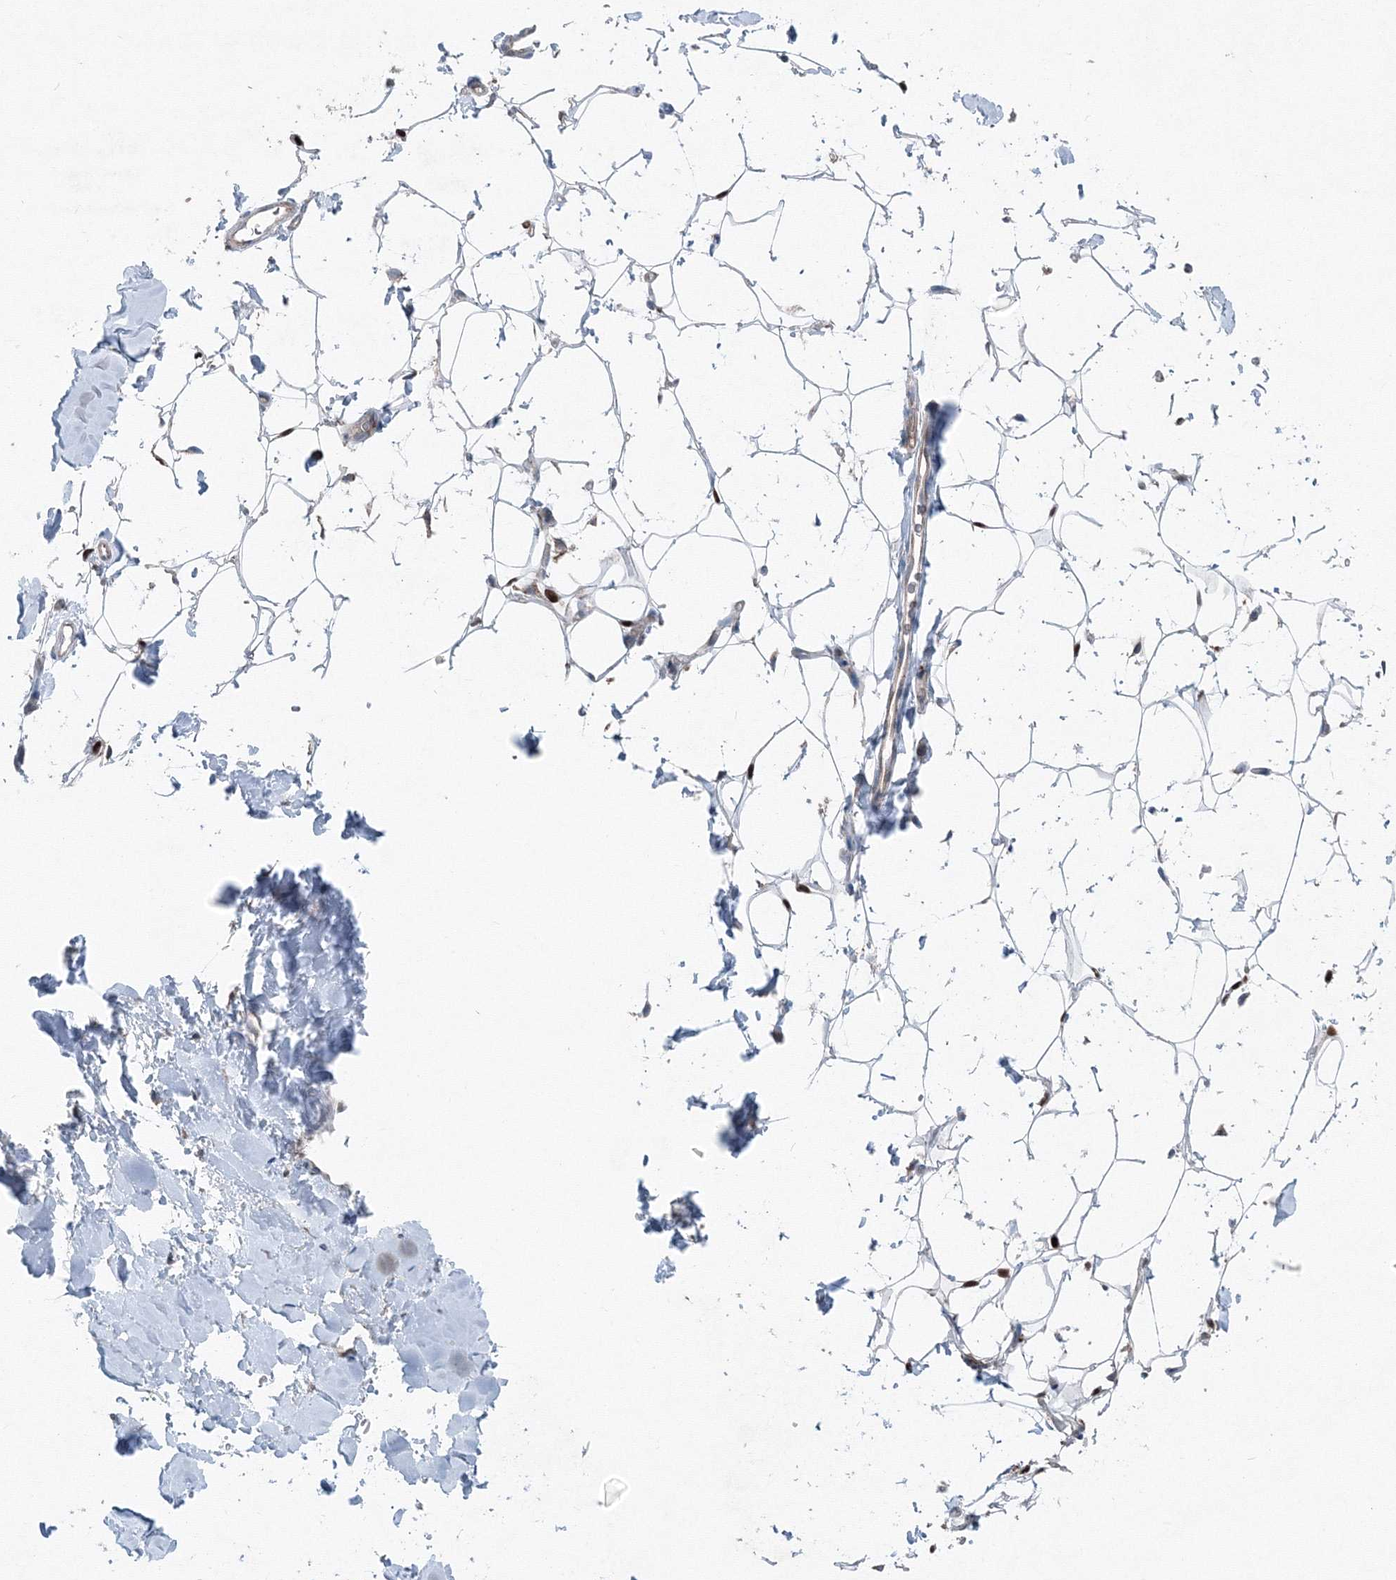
{"staining": {"intensity": "negative", "quantity": "none", "location": "none"}, "tissue": "adipose tissue", "cell_type": "Adipocytes", "image_type": "normal", "snomed": [{"axis": "morphology", "description": "Normal tissue, NOS"}, {"axis": "topography", "description": "Breast"}], "caption": "IHC photomicrograph of normal human adipose tissue stained for a protein (brown), which shows no staining in adipocytes.", "gene": "TPRKB", "patient": {"sex": "female", "age": 26}}